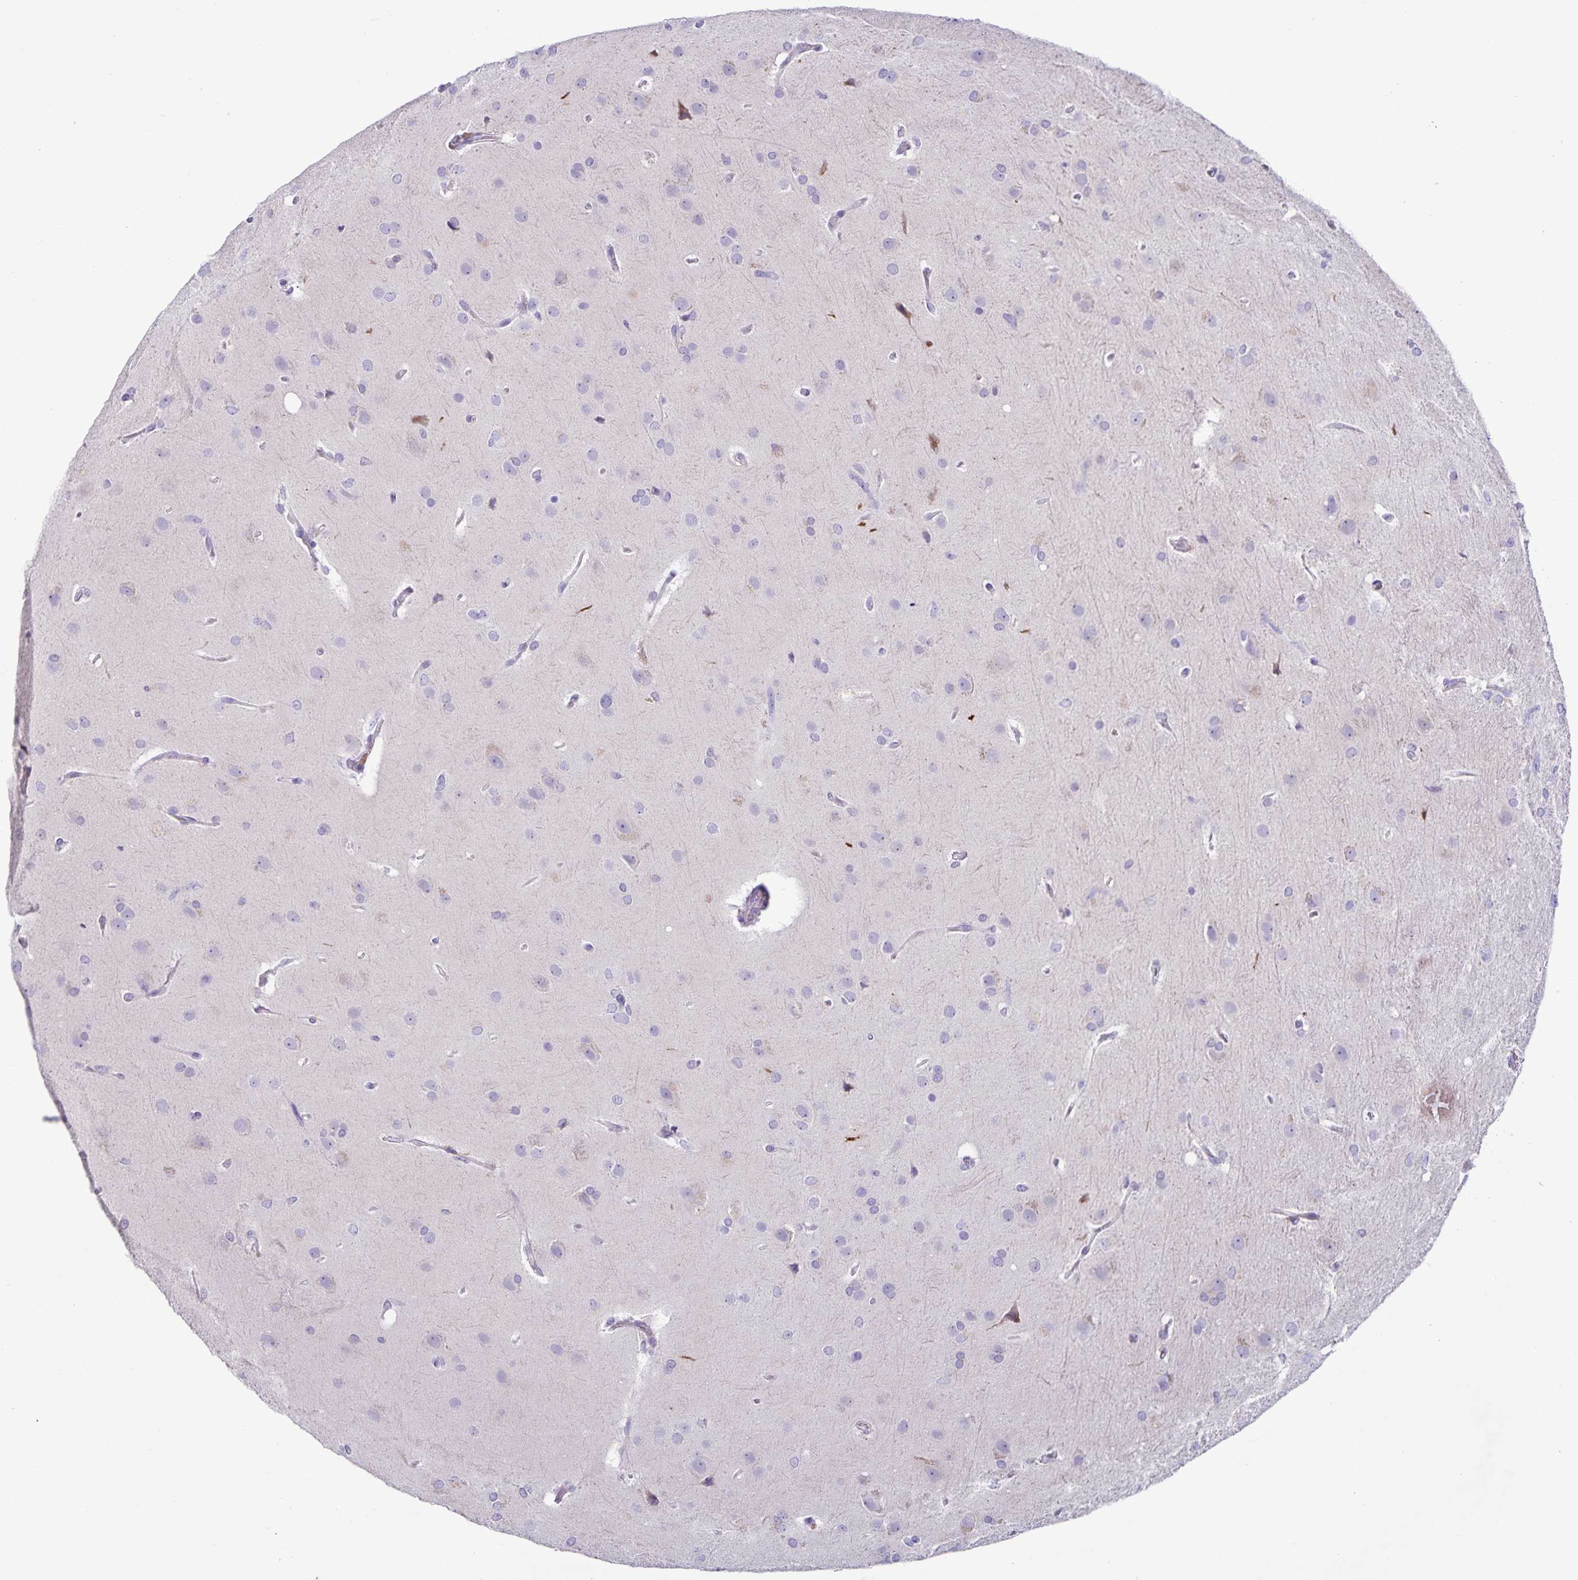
{"staining": {"intensity": "negative", "quantity": "none", "location": "none"}, "tissue": "glioma", "cell_type": "Tumor cells", "image_type": "cancer", "snomed": [{"axis": "morphology", "description": "Glioma, malignant, High grade"}, {"axis": "topography", "description": "Brain"}], "caption": "Image shows no significant protein positivity in tumor cells of malignant glioma (high-grade).", "gene": "IBTK", "patient": {"sex": "male", "age": 53}}